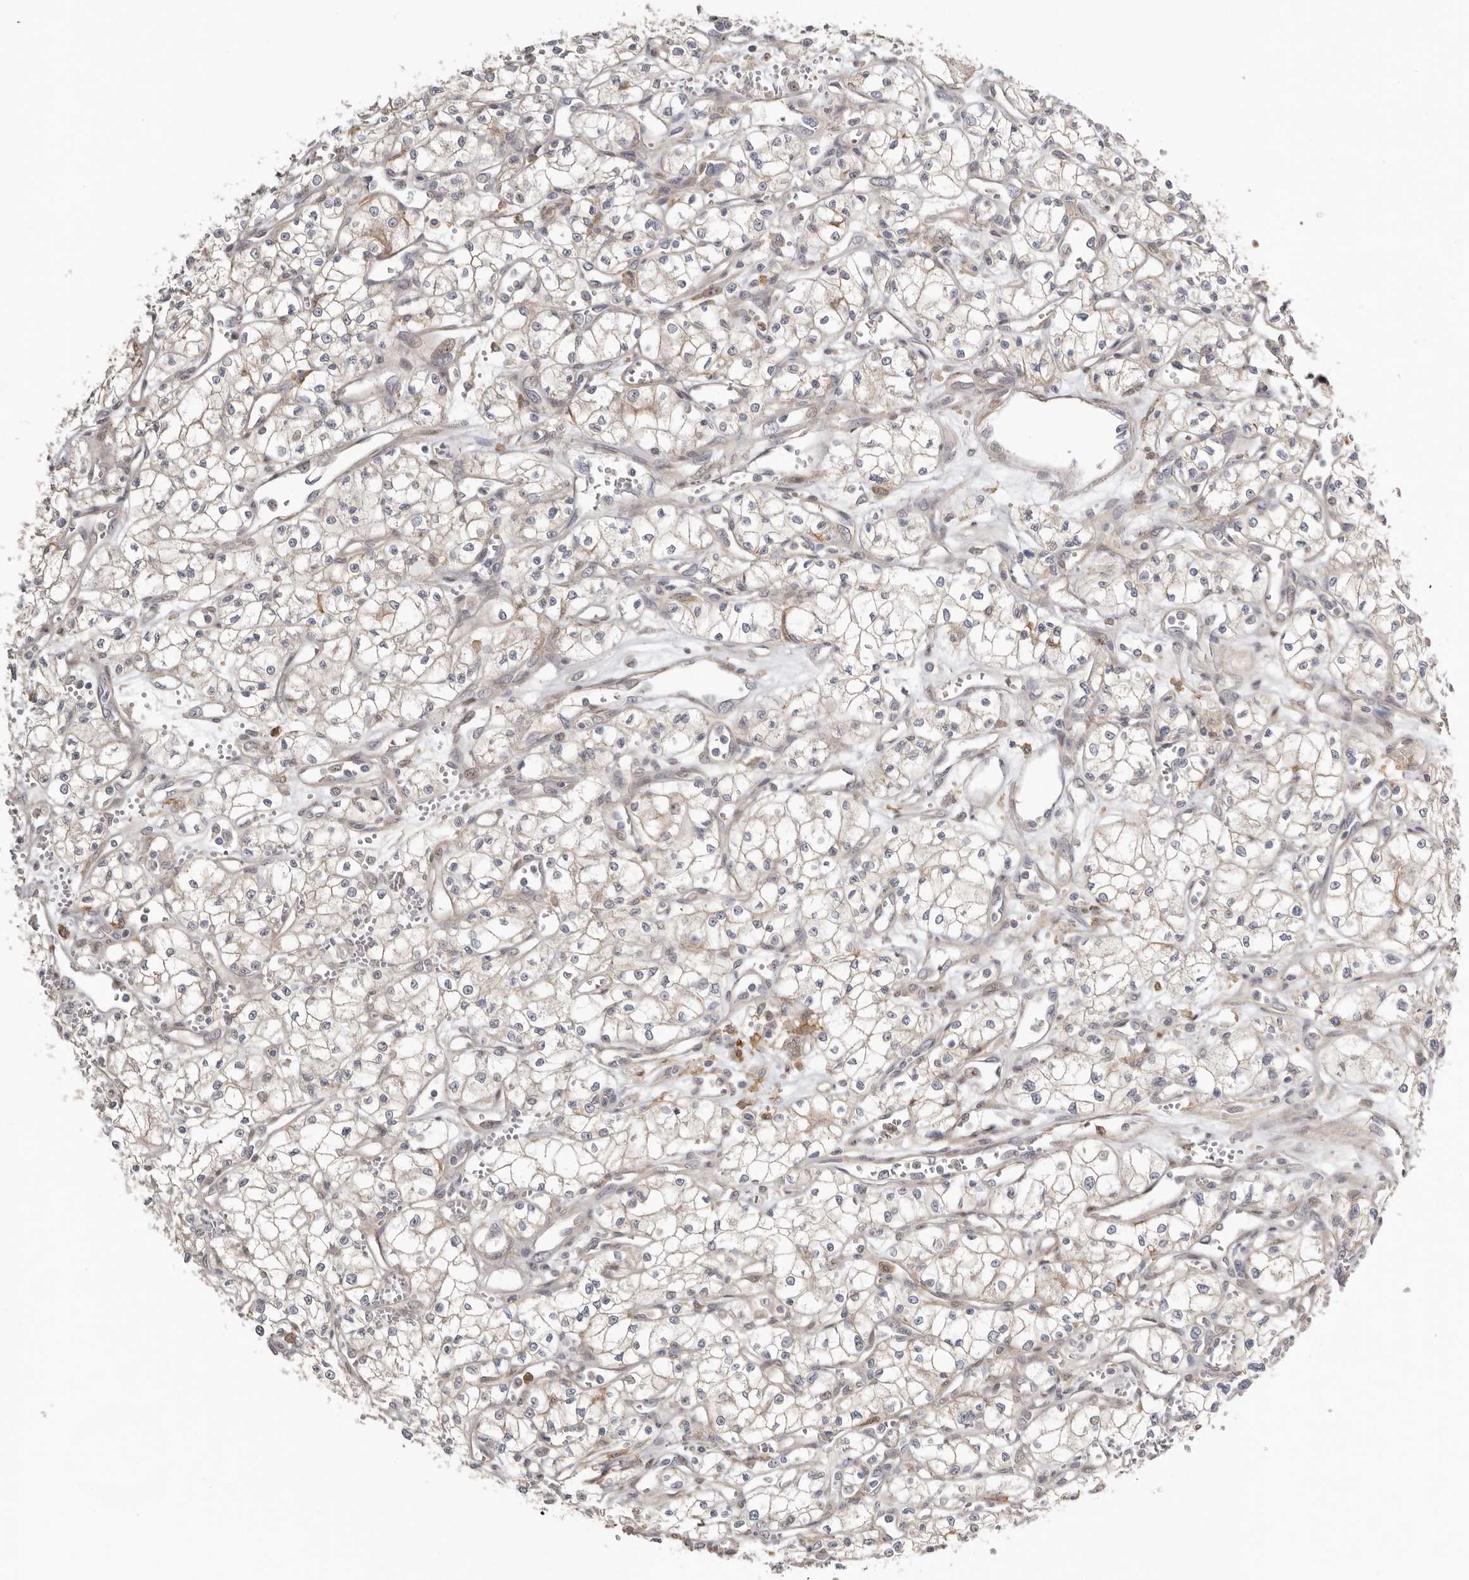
{"staining": {"intensity": "weak", "quantity": "<25%", "location": "cytoplasmic/membranous"}, "tissue": "renal cancer", "cell_type": "Tumor cells", "image_type": "cancer", "snomed": [{"axis": "morphology", "description": "Adenocarcinoma, NOS"}, {"axis": "topography", "description": "Kidney"}], "caption": "Renal adenocarcinoma was stained to show a protein in brown. There is no significant staining in tumor cells.", "gene": "MSRB2", "patient": {"sex": "male", "age": 59}}